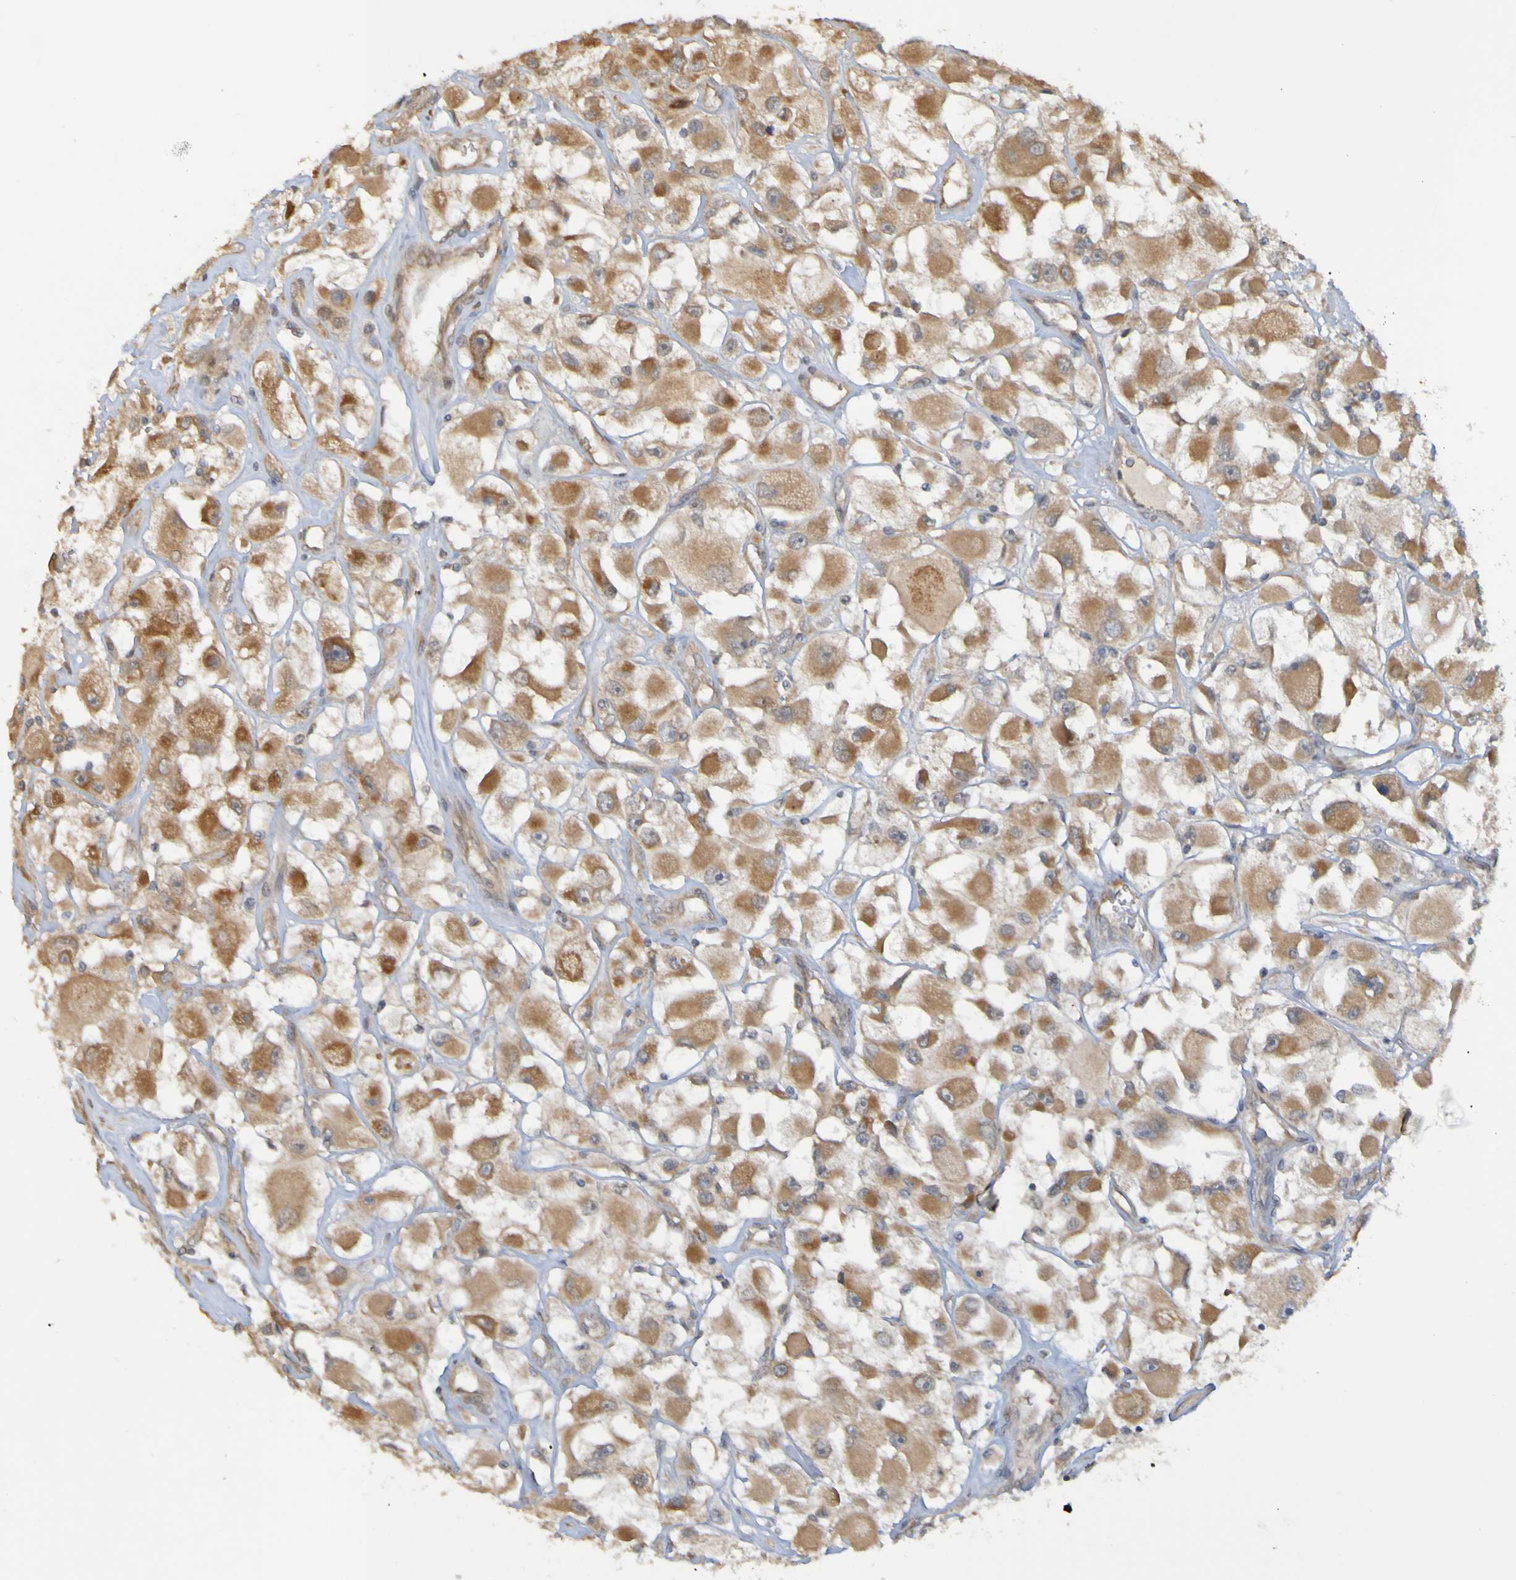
{"staining": {"intensity": "moderate", "quantity": "25%-75%", "location": "cytoplasmic/membranous"}, "tissue": "renal cancer", "cell_type": "Tumor cells", "image_type": "cancer", "snomed": [{"axis": "morphology", "description": "Adenocarcinoma, NOS"}, {"axis": "topography", "description": "Kidney"}], "caption": "This is a micrograph of immunohistochemistry (IHC) staining of renal adenocarcinoma, which shows moderate expression in the cytoplasmic/membranous of tumor cells.", "gene": "NAV2", "patient": {"sex": "female", "age": 52}}